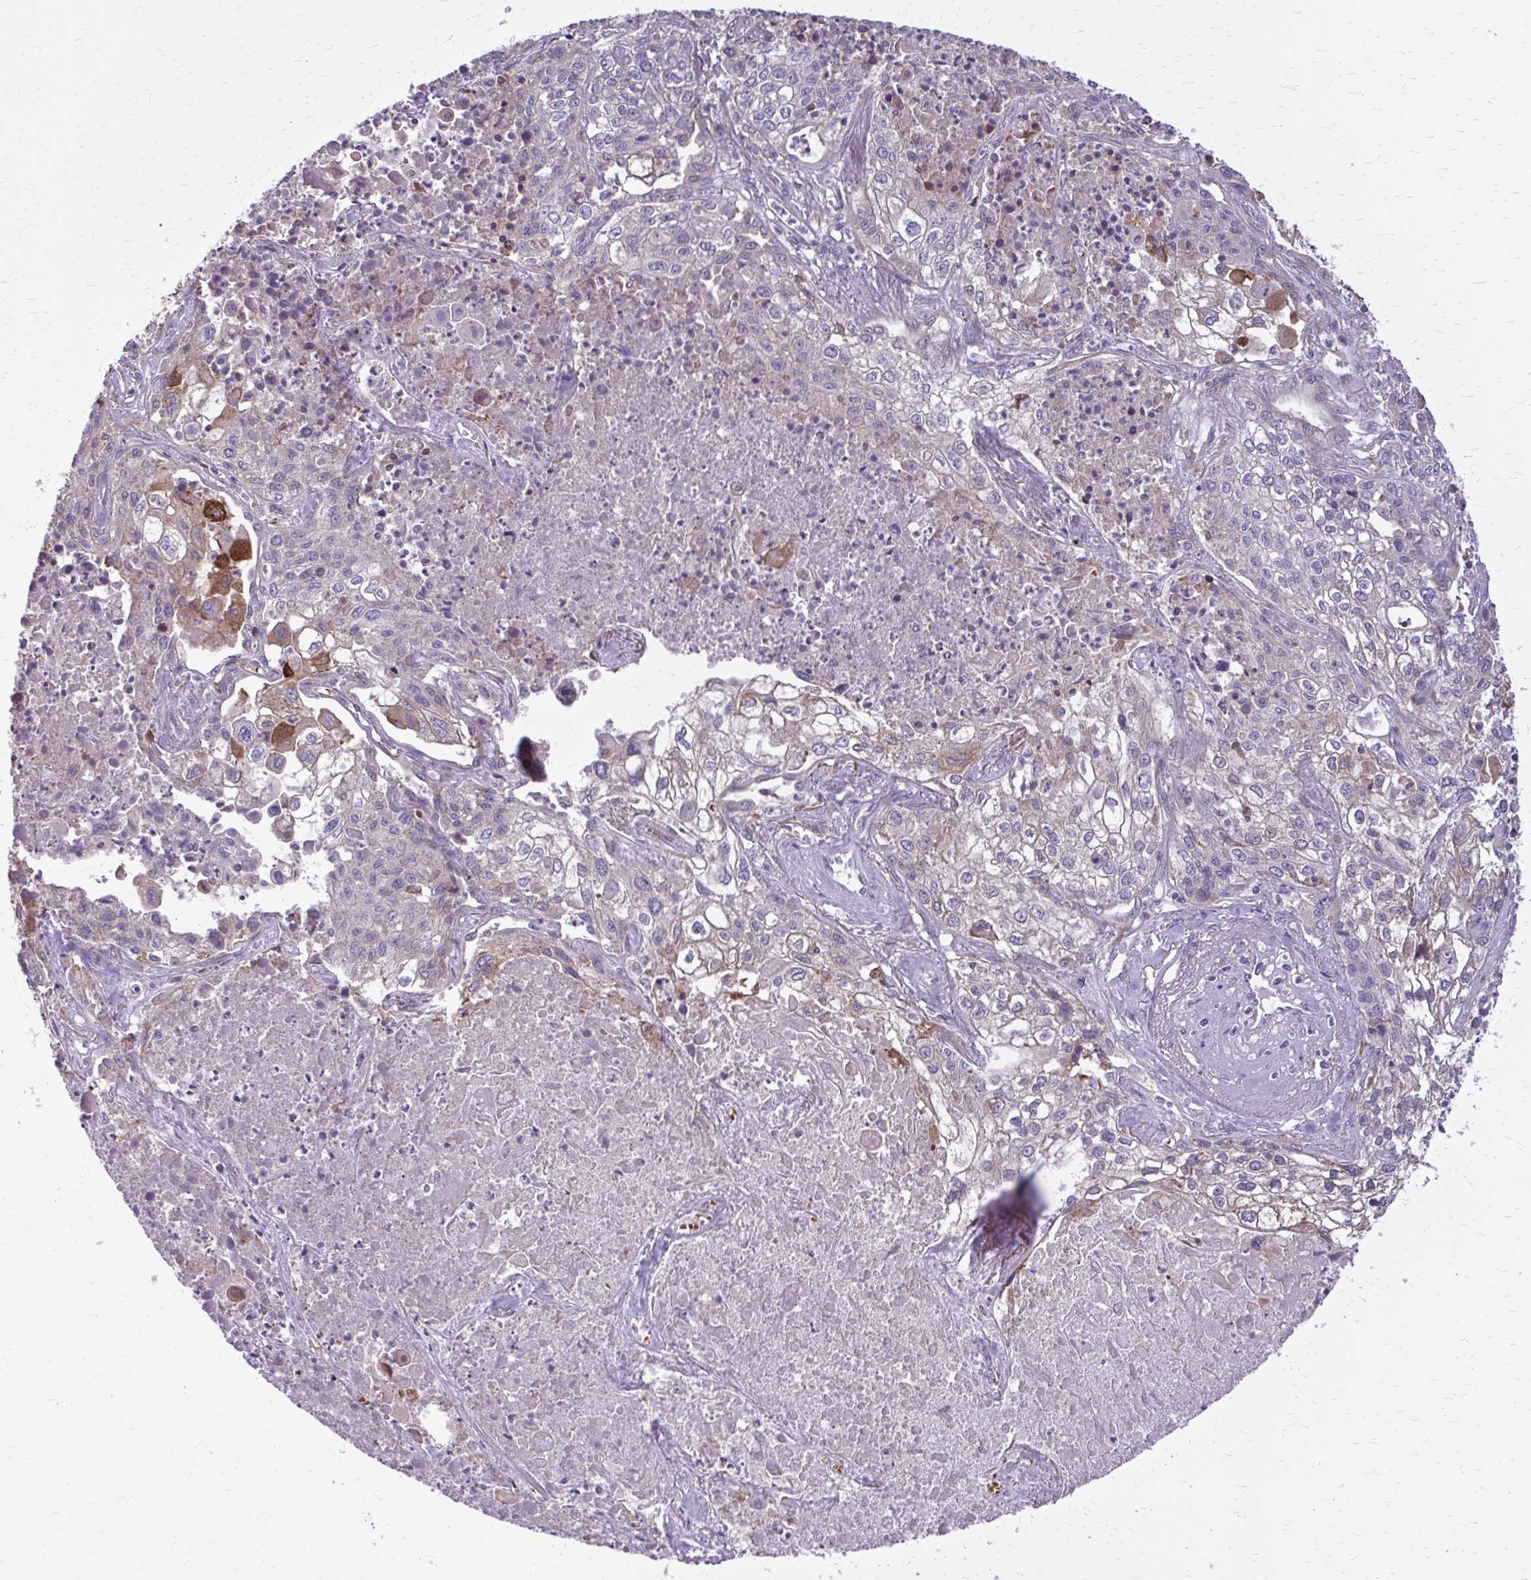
{"staining": {"intensity": "moderate", "quantity": "<25%", "location": "cytoplasmic/membranous"}, "tissue": "lung cancer", "cell_type": "Tumor cells", "image_type": "cancer", "snomed": [{"axis": "morphology", "description": "Squamous cell carcinoma, NOS"}, {"axis": "topography", "description": "Lung"}], "caption": "Human lung squamous cell carcinoma stained for a protein (brown) displays moderate cytoplasmic/membranous positive positivity in approximately <25% of tumor cells.", "gene": "SNF8", "patient": {"sex": "male", "age": 74}}